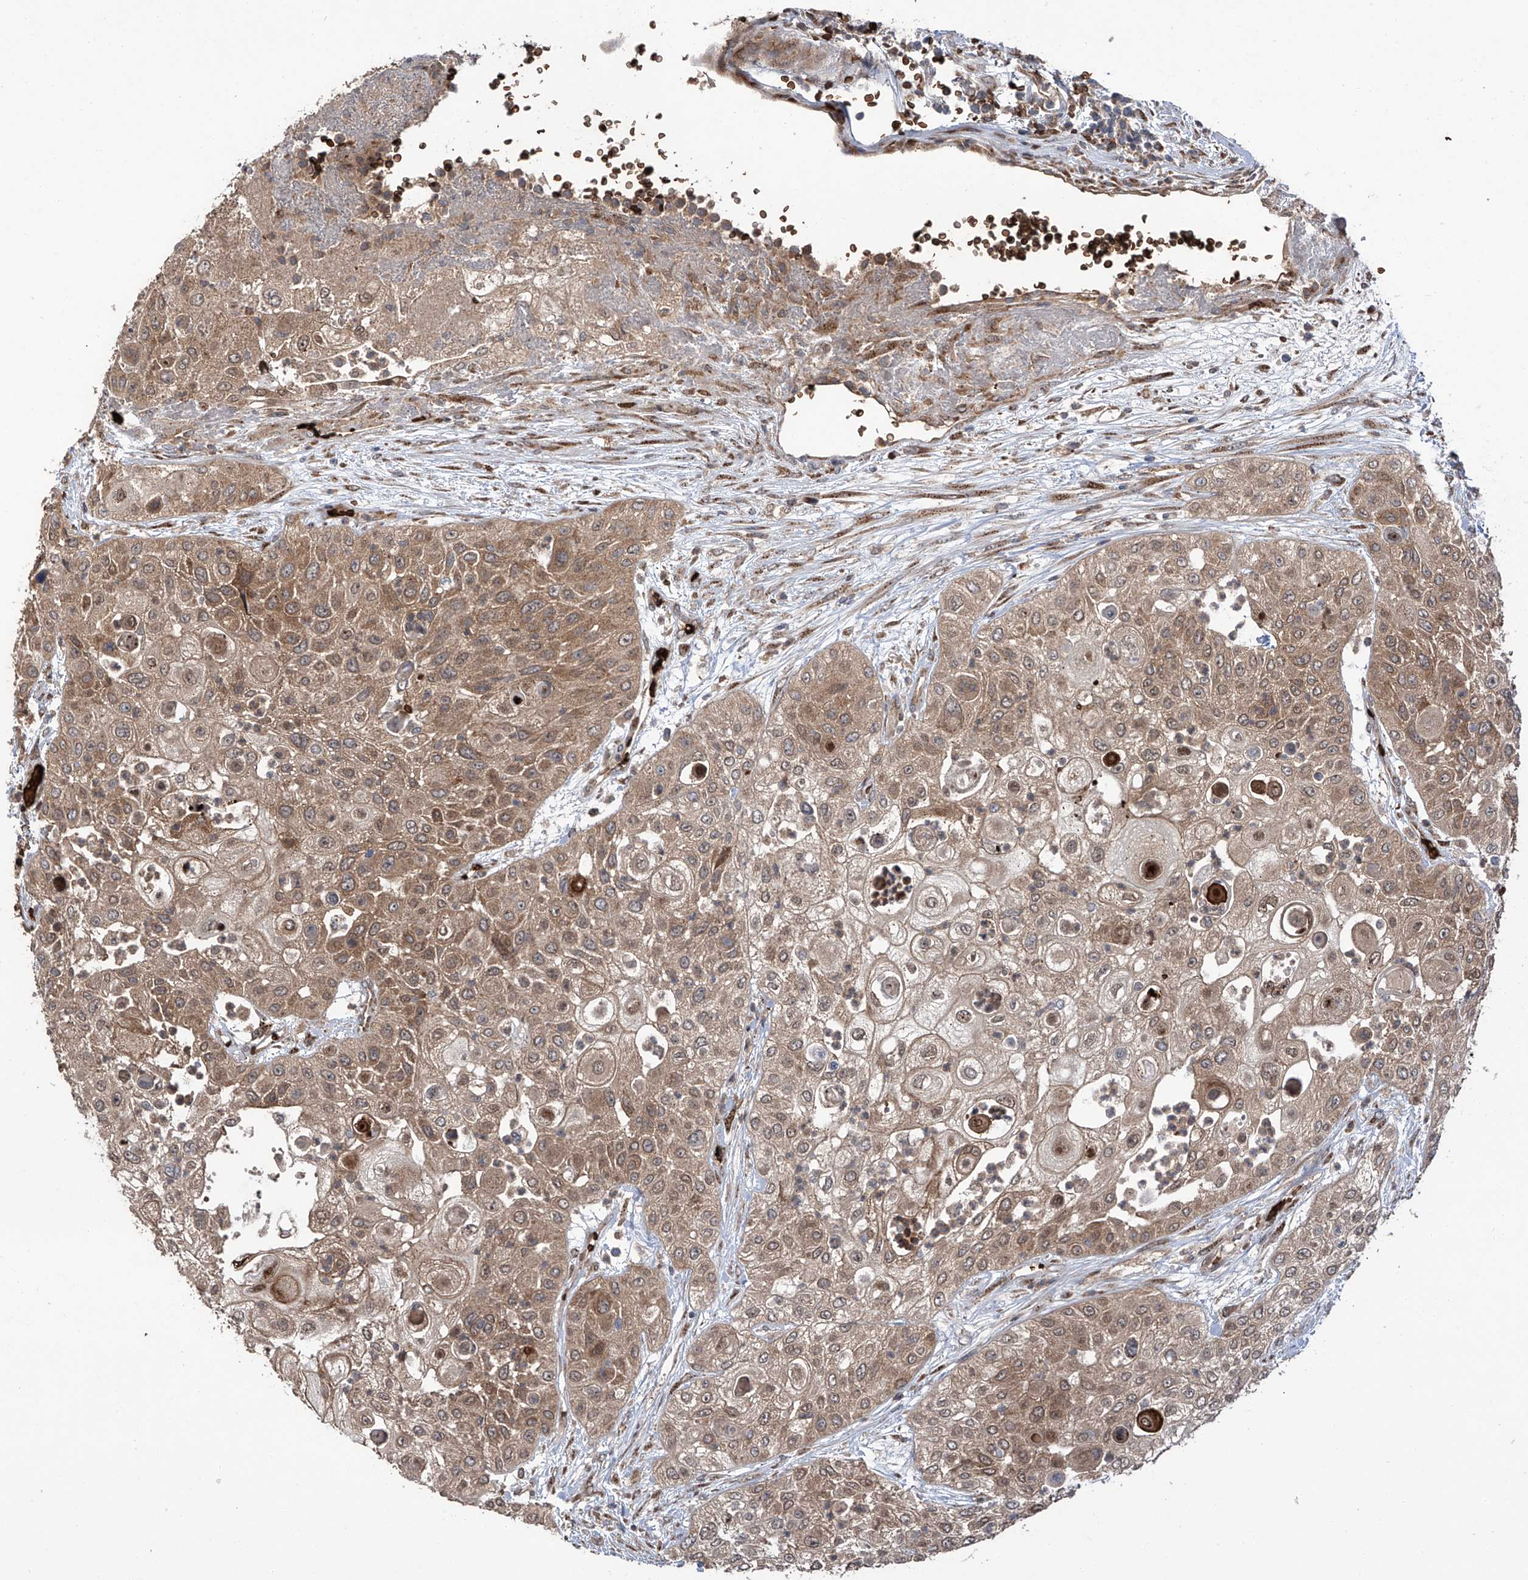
{"staining": {"intensity": "moderate", "quantity": ">75%", "location": "cytoplasmic/membranous"}, "tissue": "urothelial cancer", "cell_type": "Tumor cells", "image_type": "cancer", "snomed": [{"axis": "morphology", "description": "Urothelial carcinoma, High grade"}, {"axis": "topography", "description": "Urinary bladder"}], "caption": "Immunohistochemical staining of urothelial cancer demonstrates medium levels of moderate cytoplasmic/membranous protein positivity in about >75% of tumor cells.", "gene": "ZDHHC9", "patient": {"sex": "female", "age": 79}}